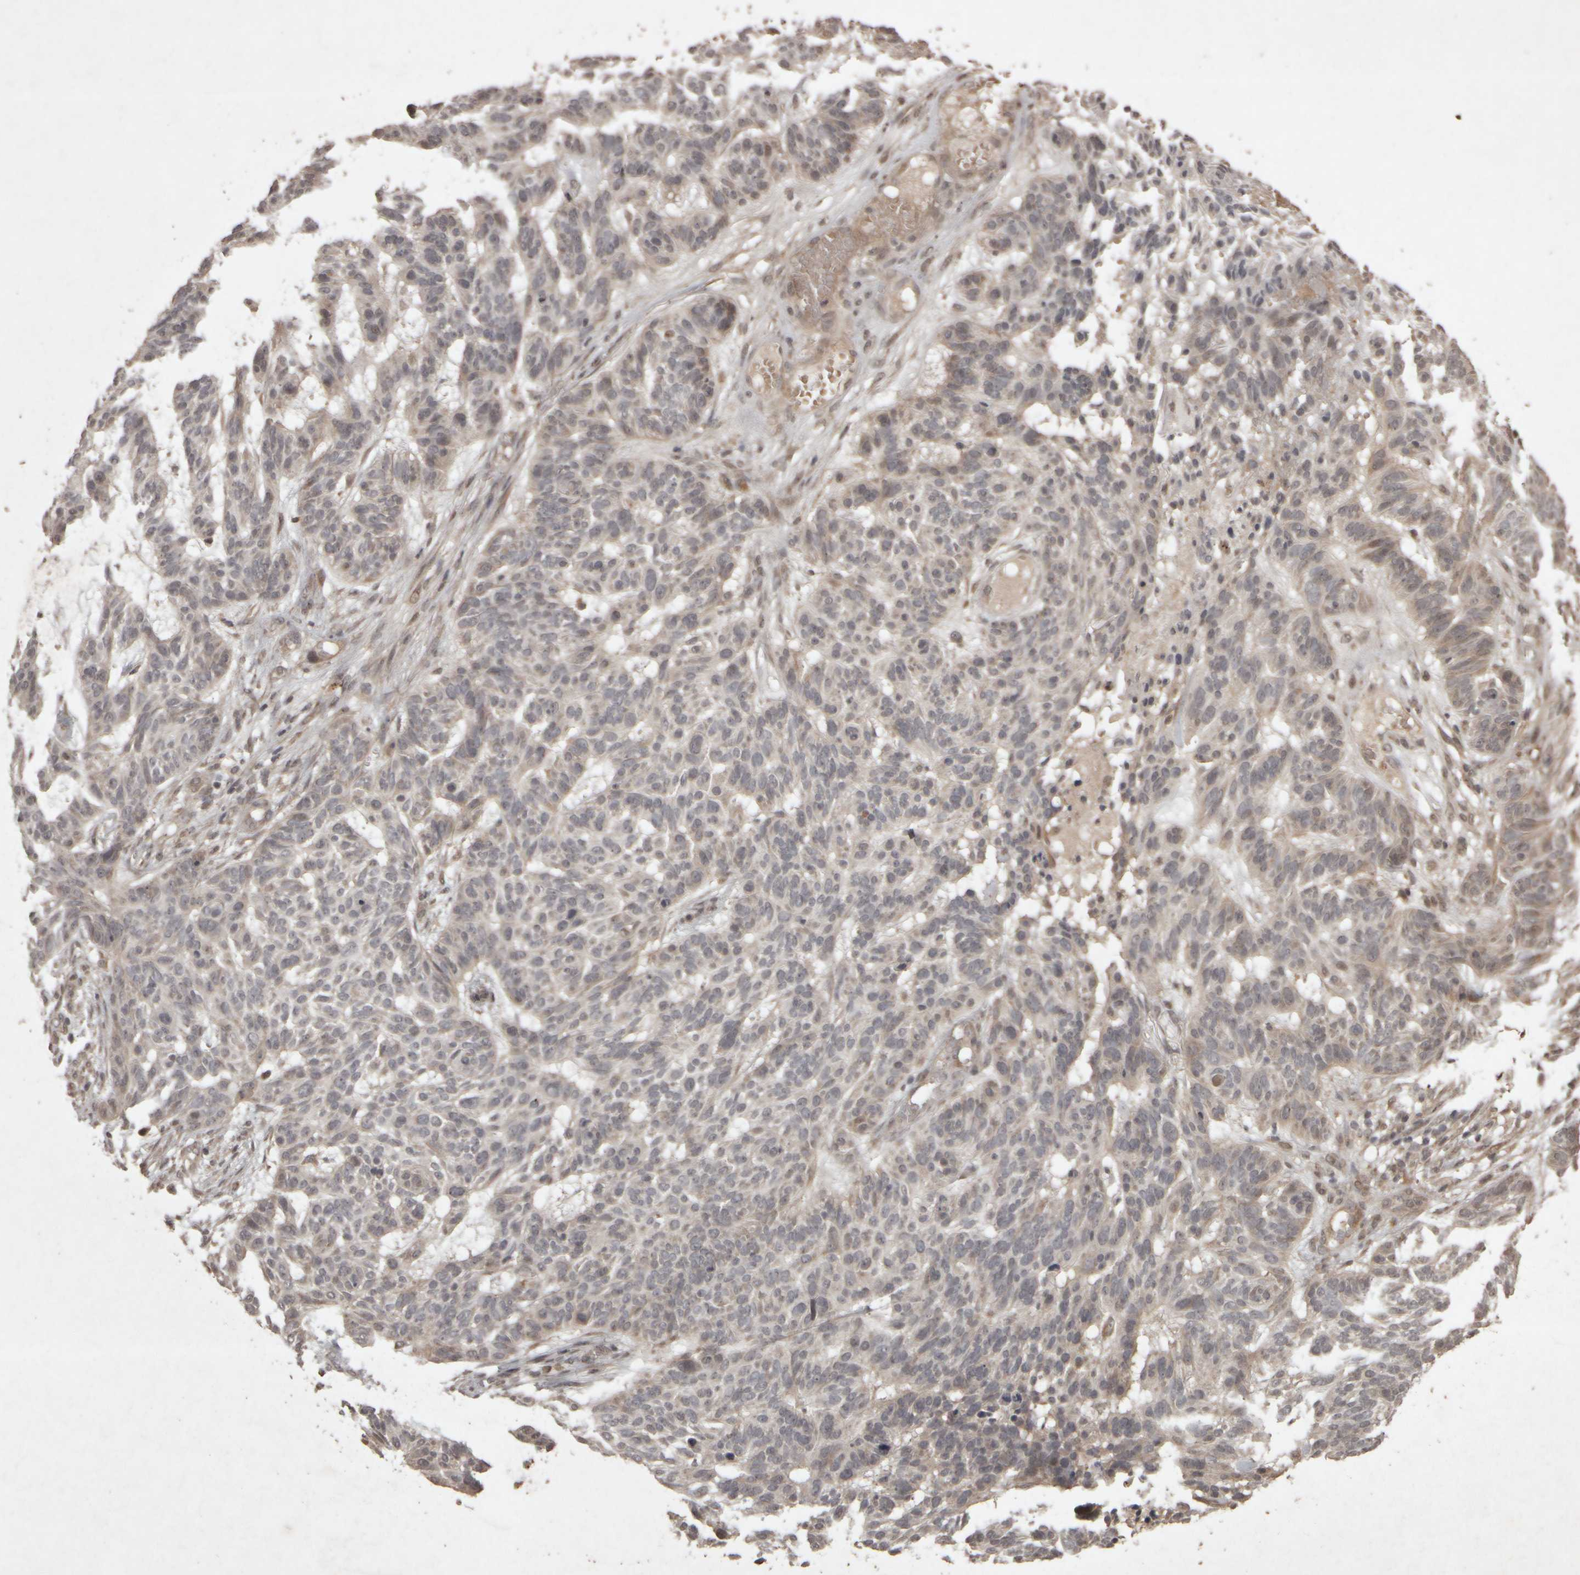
{"staining": {"intensity": "negative", "quantity": "none", "location": "none"}, "tissue": "skin cancer", "cell_type": "Tumor cells", "image_type": "cancer", "snomed": [{"axis": "morphology", "description": "Basal cell carcinoma"}, {"axis": "topography", "description": "Skin"}], "caption": "This is an immunohistochemistry (IHC) micrograph of skin basal cell carcinoma. There is no positivity in tumor cells.", "gene": "ACO1", "patient": {"sex": "male", "age": 85}}